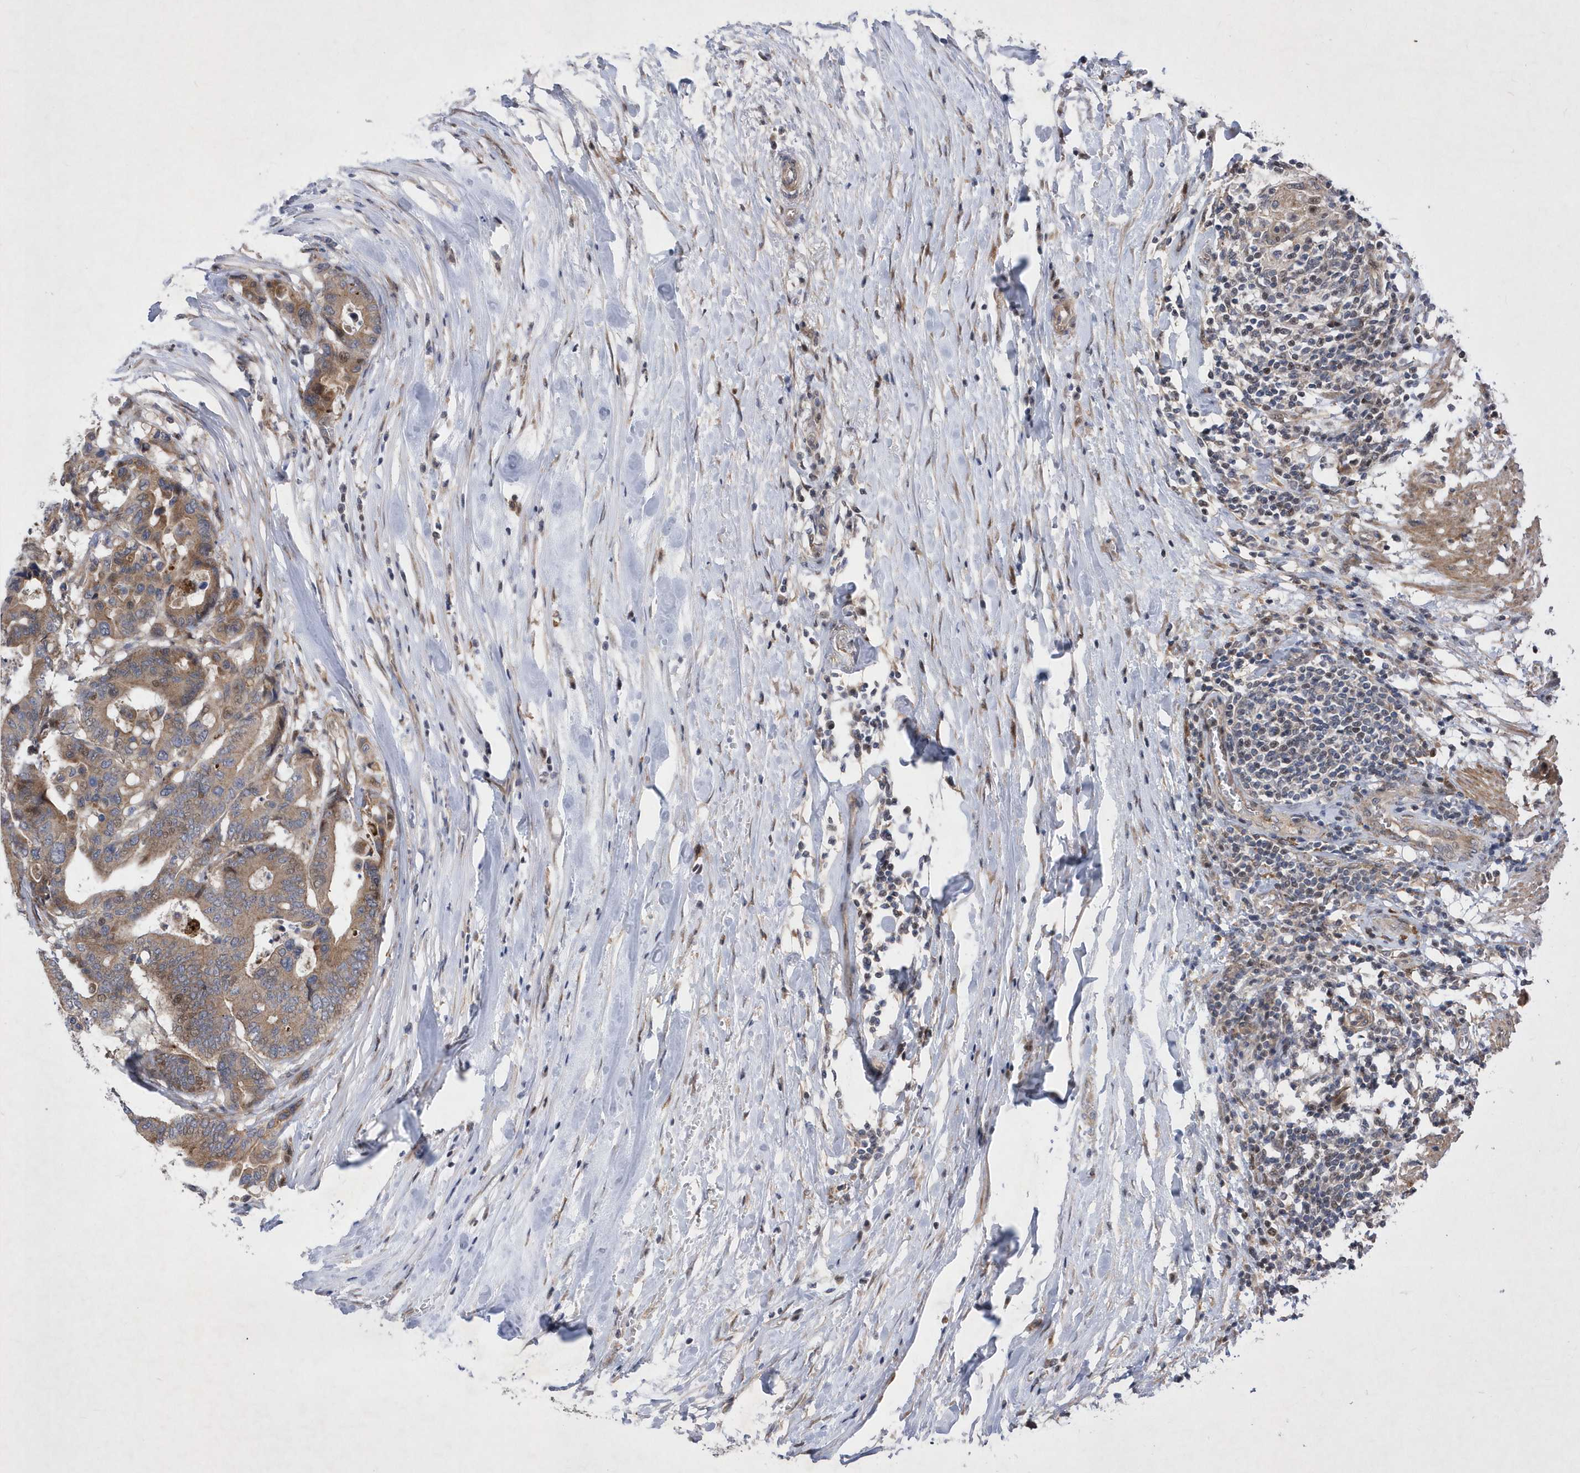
{"staining": {"intensity": "moderate", "quantity": ">75%", "location": "cytoplasmic/membranous"}, "tissue": "colorectal cancer", "cell_type": "Tumor cells", "image_type": "cancer", "snomed": [{"axis": "morphology", "description": "Normal tissue, NOS"}, {"axis": "morphology", "description": "Adenocarcinoma, NOS"}, {"axis": "topography", "description": "Colon"}], "caption": "This photomicrograph displays immunohistochemistry (IHC) staining of colorectal cancer, with medium moderate cytoplasmic/membranous expression in approximately >75% of tumor cells.", "gene": "LONRF2", "patient": {"sex": "male", "age": 82}}